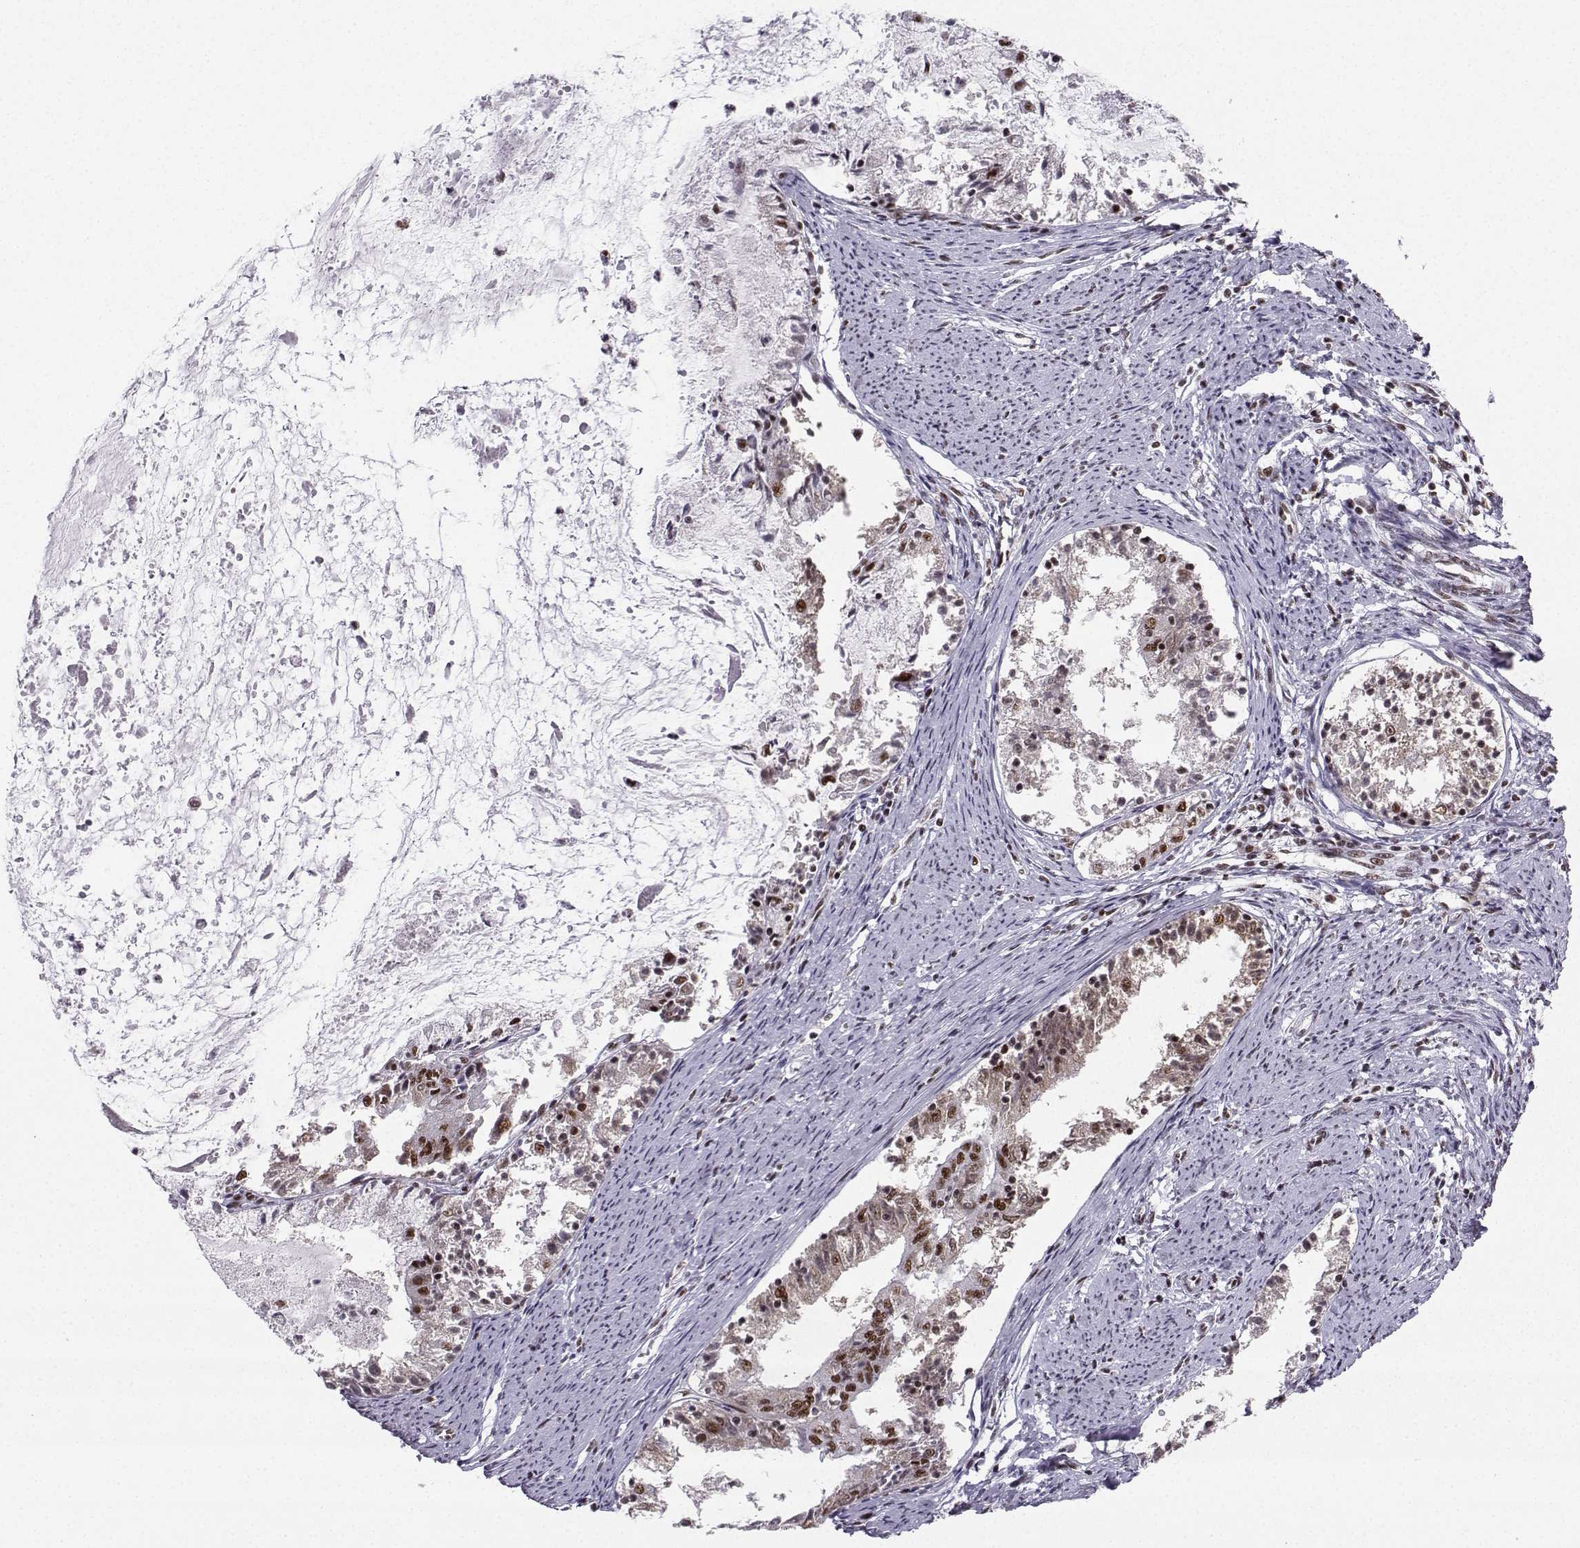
{"staining": {"intensity": "moderate", "quantity": "25%-75%", "location": "nuclear"}, "tissue": "endometrial cancer", "cell_type": "Tumor cells", "image_type": "cancer", "snomed": [{"axis": "morphology", "description": "Adenocarcinoma, NOS"}, {"axis": "topography", "description": "Endometrium"}], "caption": "Immunohistochemical staining of human adenocarcinoma (endometrial) reveals medium levels of moderate nuclear expression in approximately 25%-75% of tumor cells. (DAB (3,3'-diaminobenzidine) IHC with brightfield microscopy, high magnification).", "gene": "SNRPB2", "patient": {"sex": "female", "age": 57}}